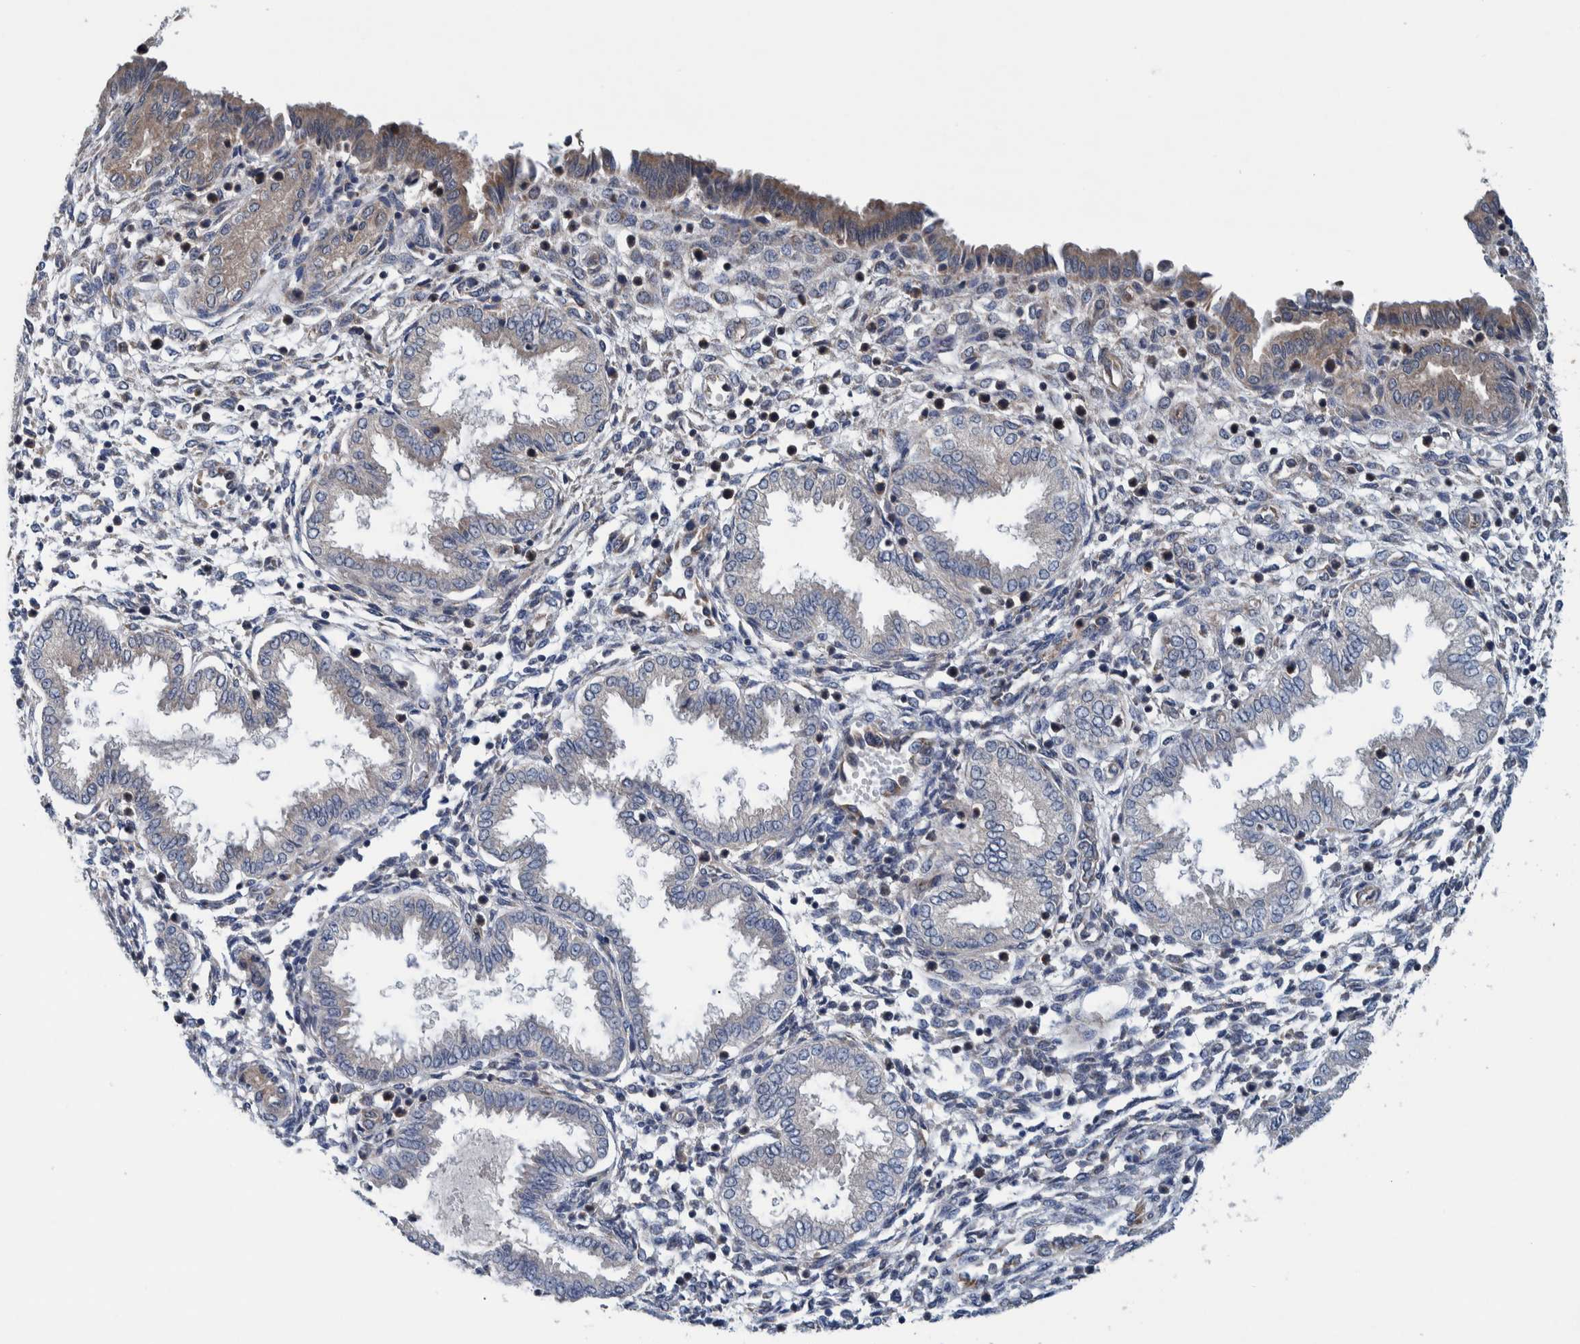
{"staining": {"intensity": "weak", "quantity": "25%-75%", "location": "cytoplasmic/membranous"}, "tissue": "endometrium", "cell_type": "Cells in endometrial stroma", "image_type": "normal", "snomed": [{"axis": "morphology", "description": "Normal tissue, NOS"}, {"axis": "topography", "description": "Endometrium"}], "caption": "Immunohistochemistry (IHC) staining of benign endometrium, which demonstrates low levels of weak cytoplasmic/membranous positivity in approximately 25%-75% of cells in endometrial stroma indicating weak cytoplasmic/membranous protein expression. The staining was performed using DAB (brown) for protein detection and nuclei were counterstained in hematoxylin (blue).", "gene": "MRPS7", "patient": {"sex": "female", "age": 33}}